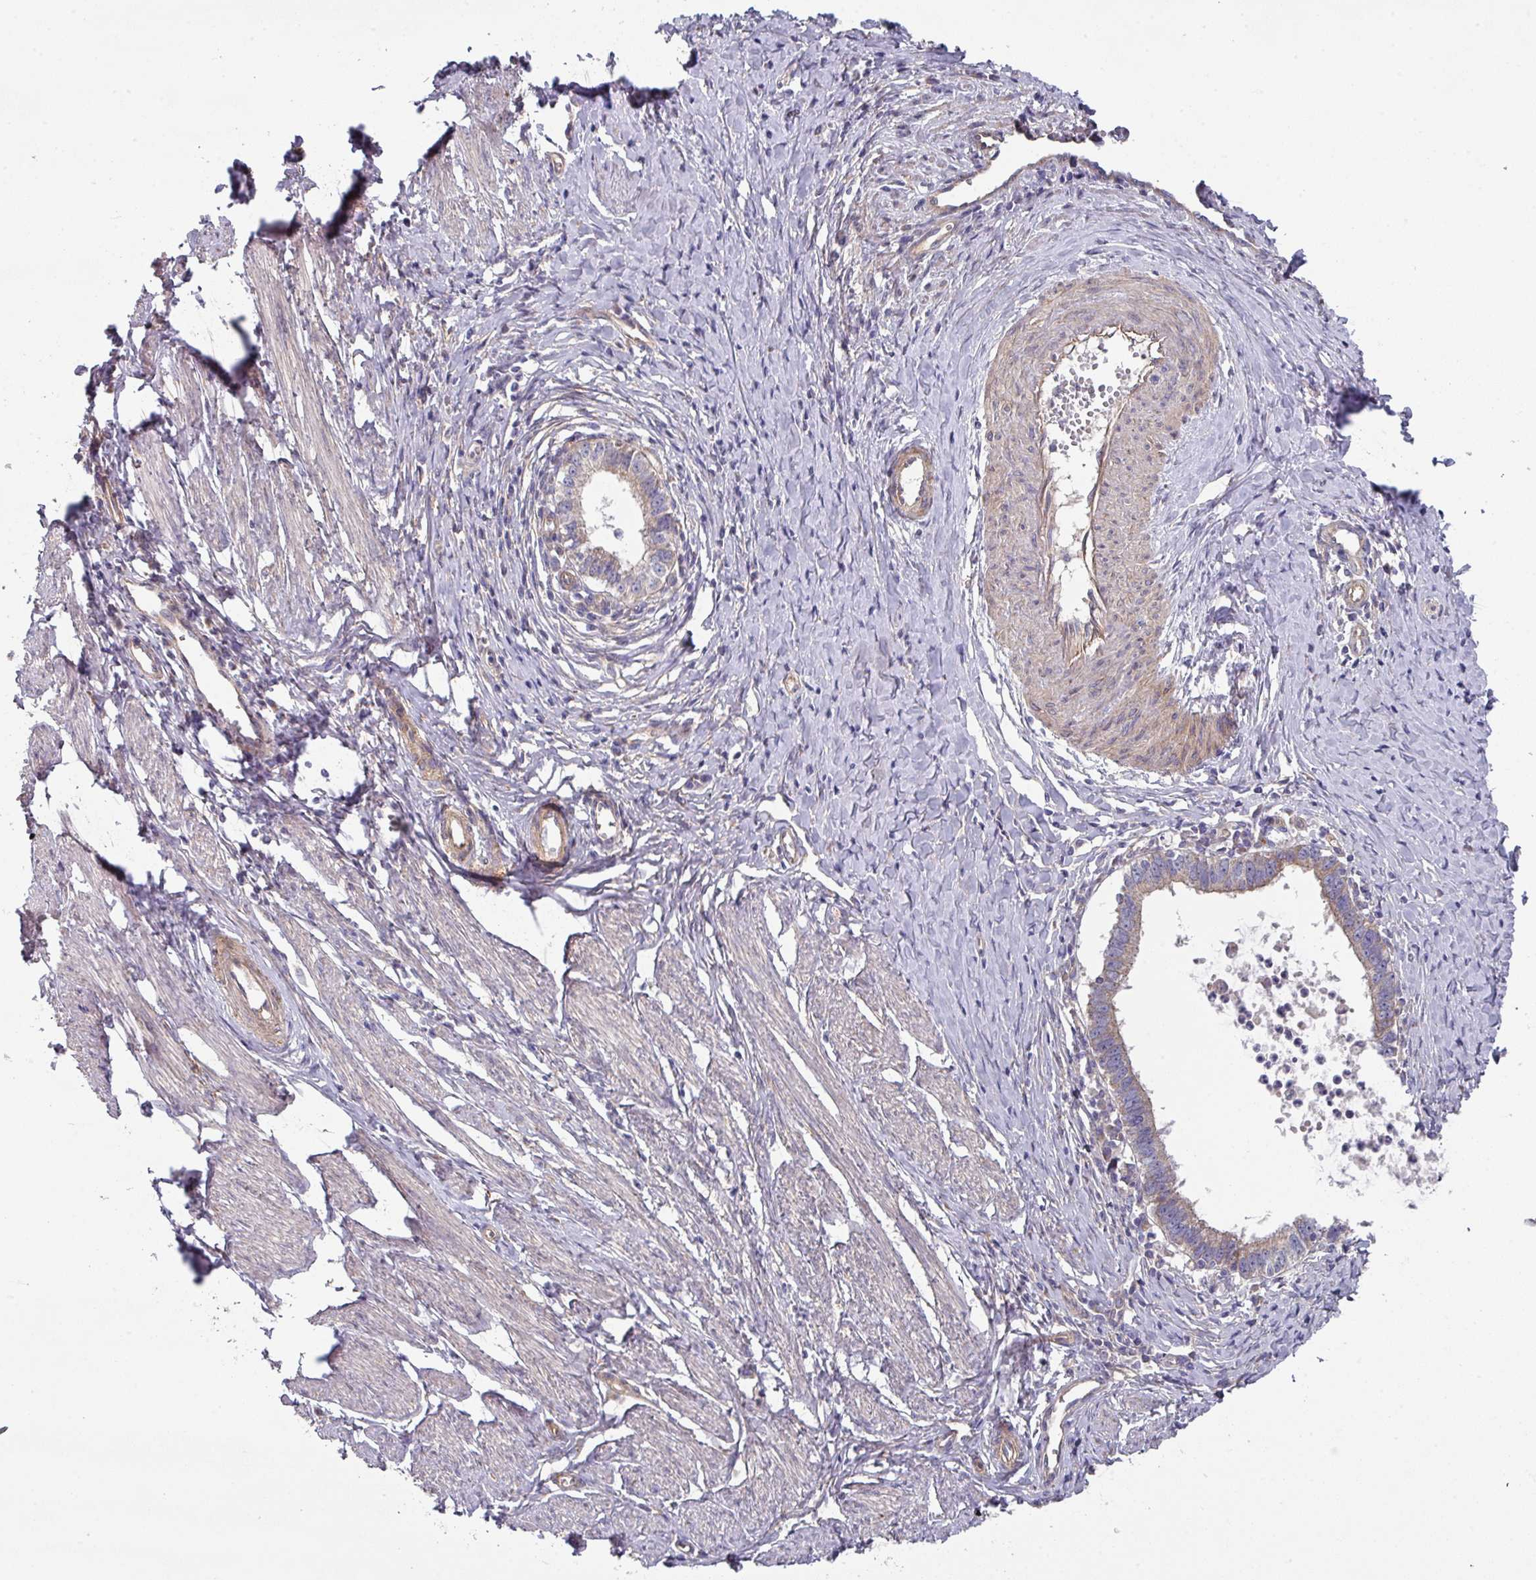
{"staining": {"intensity": "weak", "quantity": "25%-75%", "location": "cytoplasmic/membranous"}, "tissue": "cervical cancer", "cell_type": "Tumor cells", "image_type": "cancer", "snomed": [{"axis": "morphology", "description": "Adenocarcinoma, NOS"}, {"axis": "topography", "description": "Cervix"}], "caption": "High-magnification brightfield microscopy of cervical cancer stained with DAB (brown) and counterstained with hematoxylin (blue). tumor cells exhibit weak cytoplasmic/membranous staining is present in approximately25%-75% of cells.", "gene": "DCAF12L2", "patient": {"sex": "female", "age": 36}}